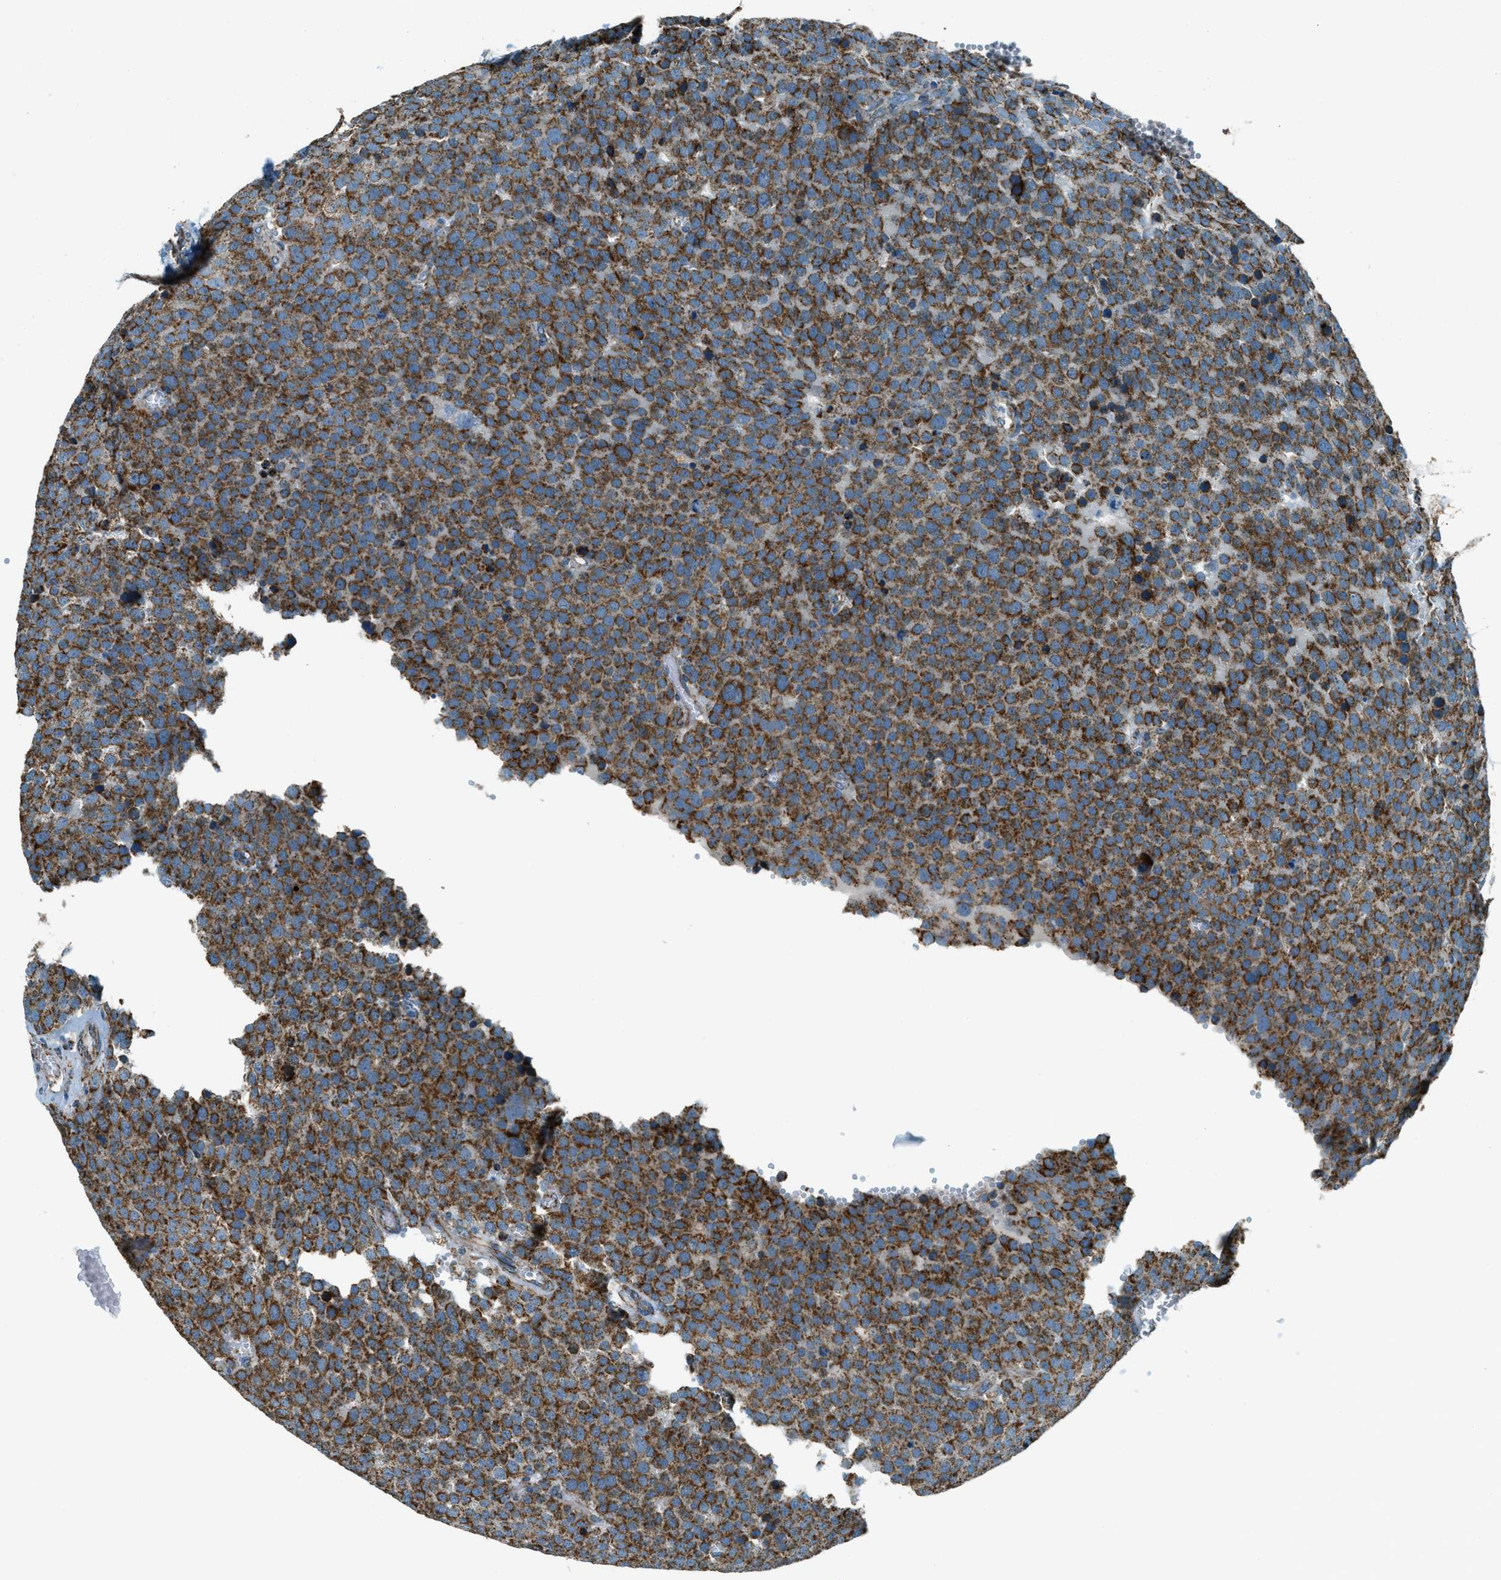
{"staining": {"intensity": "strong", "quantity": ">75%", "location": "cytoplasmic/membranous"}, "tissue": "testis cancer", "cell_type": "Tumor cells", "image_type": "cancer", "snomed": [{"axis": "morphology", "description": "Normal tissue, NOS"}, {"axis": "morphology", "description": "Seminoma, NOS"}, {"axis": "topography", "description": "Testis"}], "caption": "Testis cancer (seminoma) was stained to show a protein in brown. There is high levels of strong cytoplasmic/membranous staining in about >75% of tumor cells. The protein is shown in brown color, while the nuclei are stained blue.", "gene": "CHST15", "patient": {"sex": "male", "age": 71}}